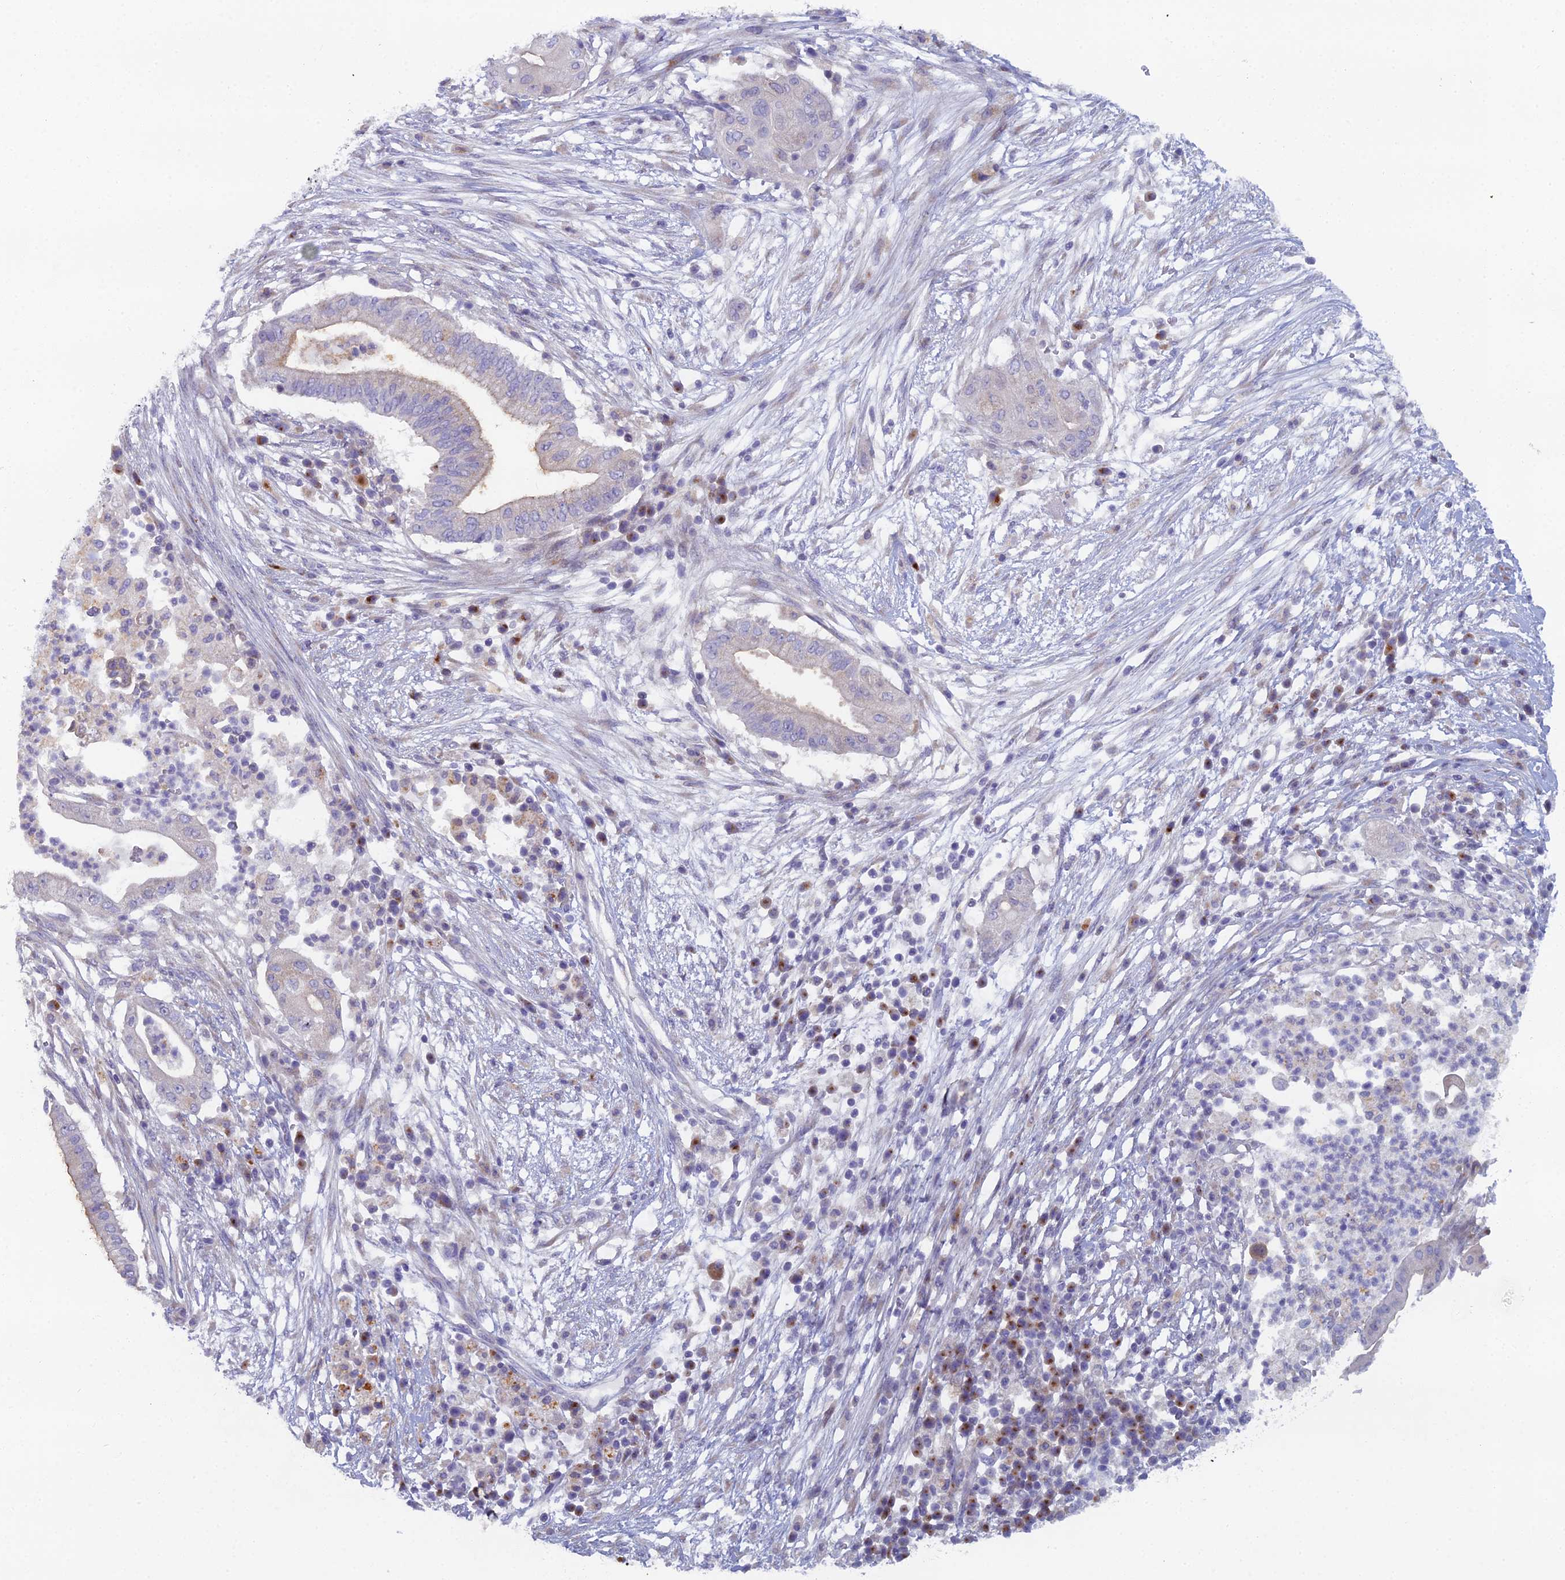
{"staining": {"intensity": "weak", "quantity": "<25%", "location": "cytoplasmic/membranous"}, "tissue": "pancreatic cancer", "cell_type": "Tumor cells", "image_type": "cancer", "snomed": [{"axis": "morphology", "description": "Adenocarcinoma, NOS"}, {"axis": "topography", "description": "Pancreas"}], "caption": "Tumor cells are negative for brown protein staining in pancreatic adenocarcinoma. Brightfield microscopy of immunohistochemistry (IHC) stained with DAB (brown) and hematoxylin (blue), captured at high magnification.", "gene": "B9D2", "patient": {"sex": "male", "age": 68}}